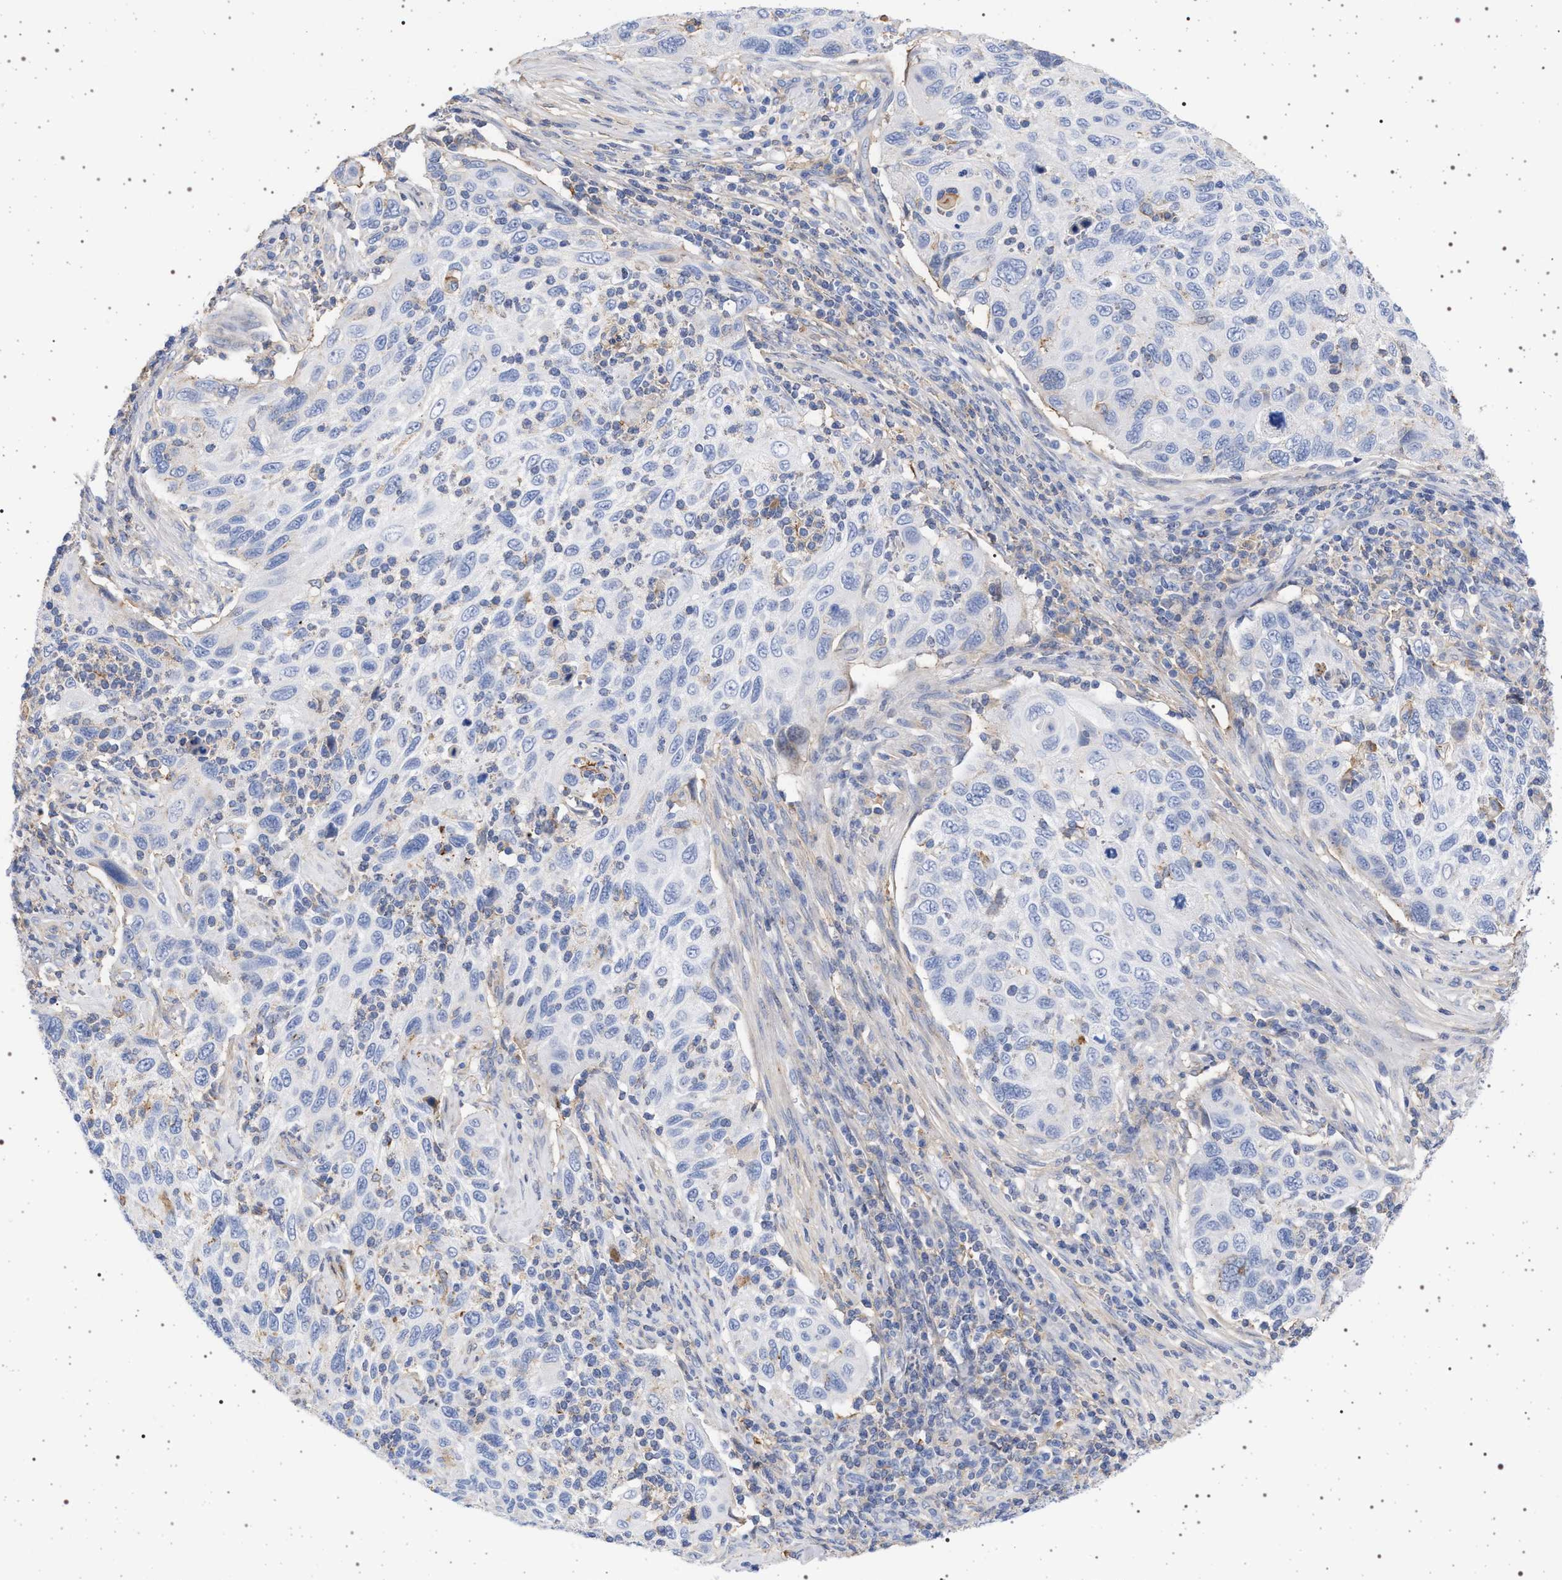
{"staining": {"intensity": "negative", "quantity": "none", "location": "none"}, "tissue": "cervical cancer", "cell_type": "Tumor cells", "image_type": "cancer", "snomed": [{"axis": "morphology", "description": "Squamous cell carcinoma, NOS"}, {"axis": "topography", "description": "Cervix"}], "caption": "An IHC photomicrograph of cervical squamous cell carcinoma is shown. There is no staining in tumor cells of cervical squamous cell carcinoma.", "gene": "PLG", "patient": {"sex": "female", "age": 70}}